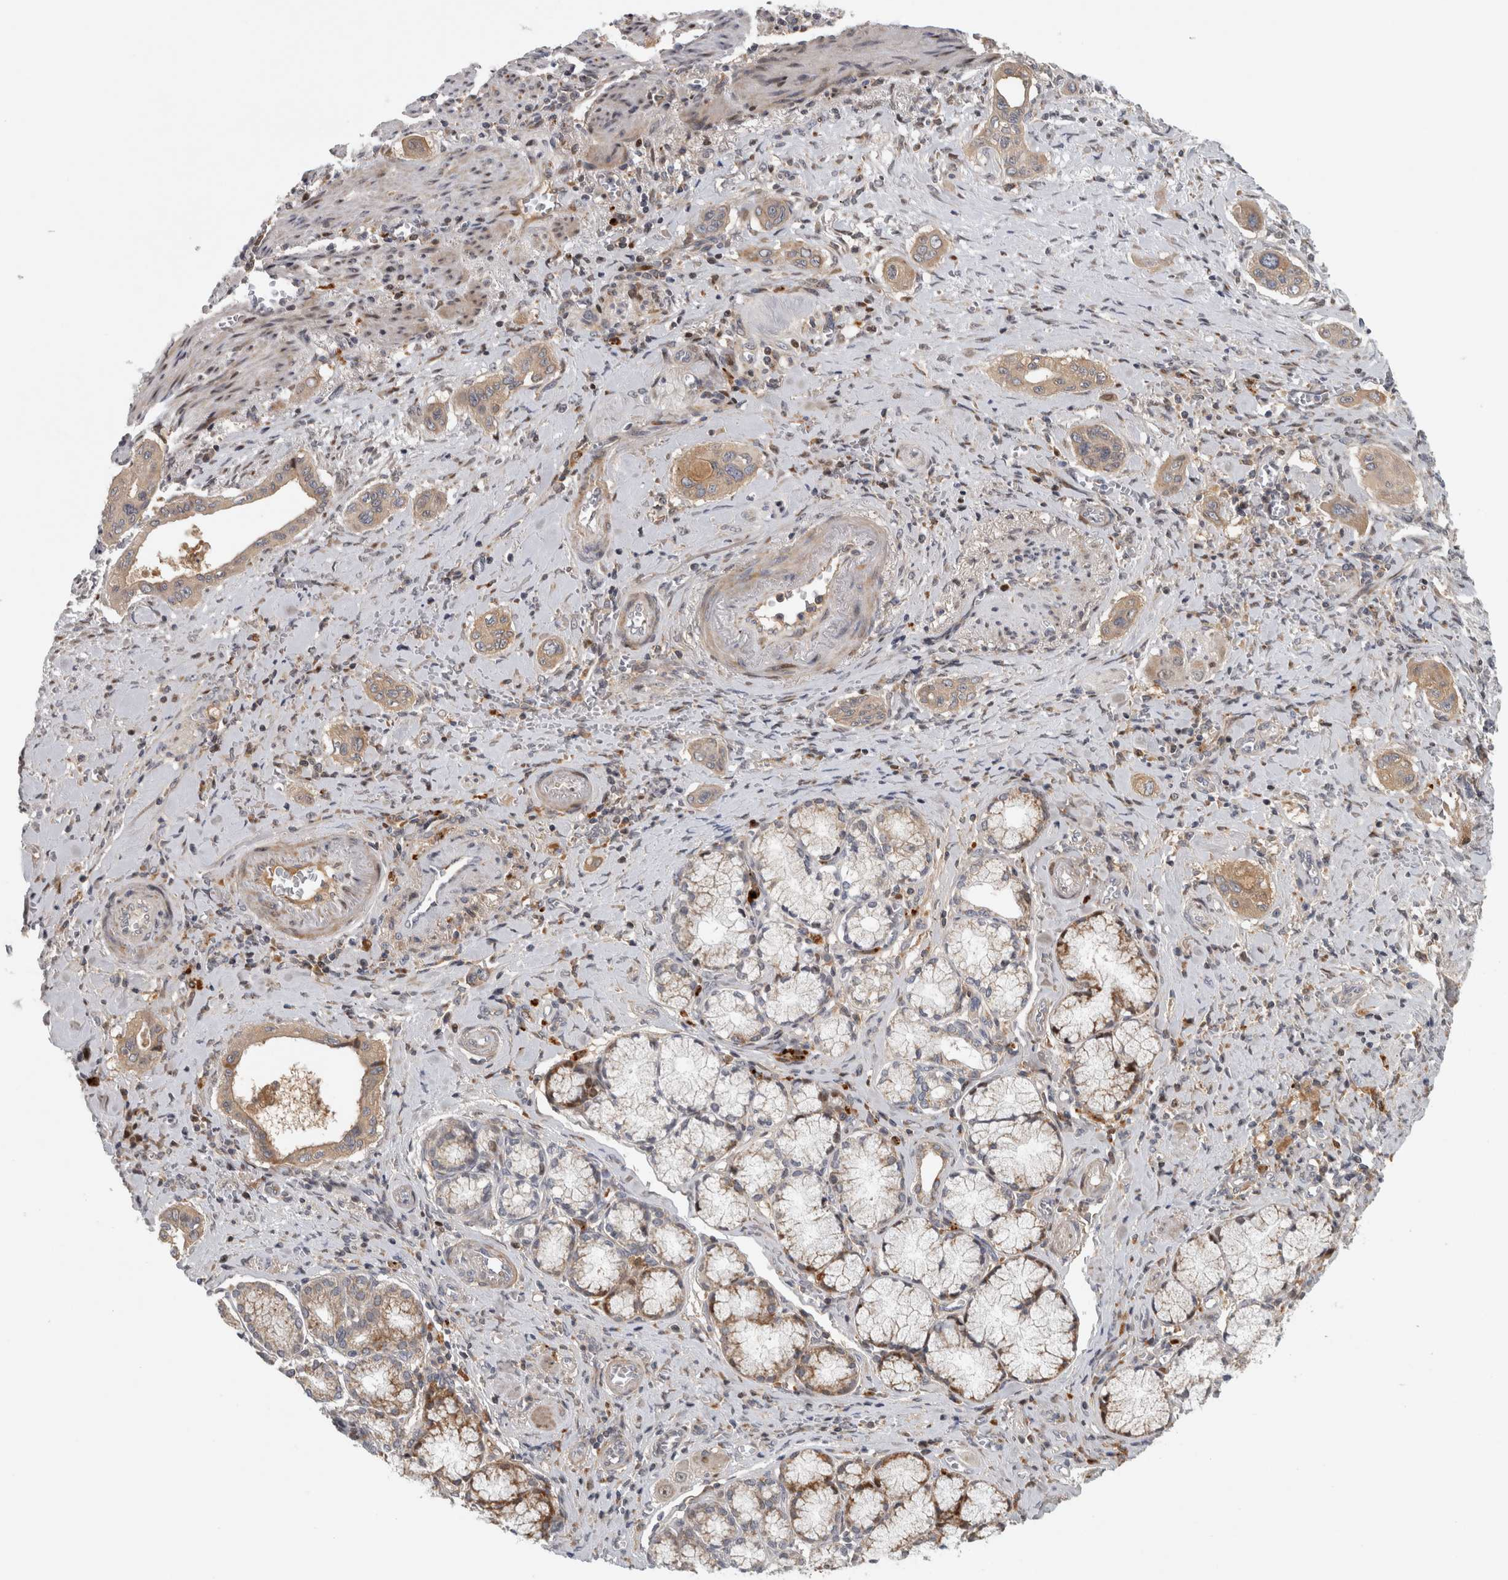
{"staining": {"intensity": "weak", "quantity": ">75%", "location": "cytoplasmic/membranous"}, "tissue": "pancreatic cancer", "cell_type": "Tumor cells", "image_type": "cancer", "snomed": [{"axis": "morphology", "description": "Adenocarcinoma, NOS"}, {"axis": "topography", "description": "Pancreas"}], "caption": "Tumor cells reveal low levels of weak cytoplasmic/membranous staining in approximately >75% of cells in human pancreatic cancer. (IHC, brightfield microscopy, high magnification).", "gene": "RBM48", "patient": {"sex": "male", "age": 77}}